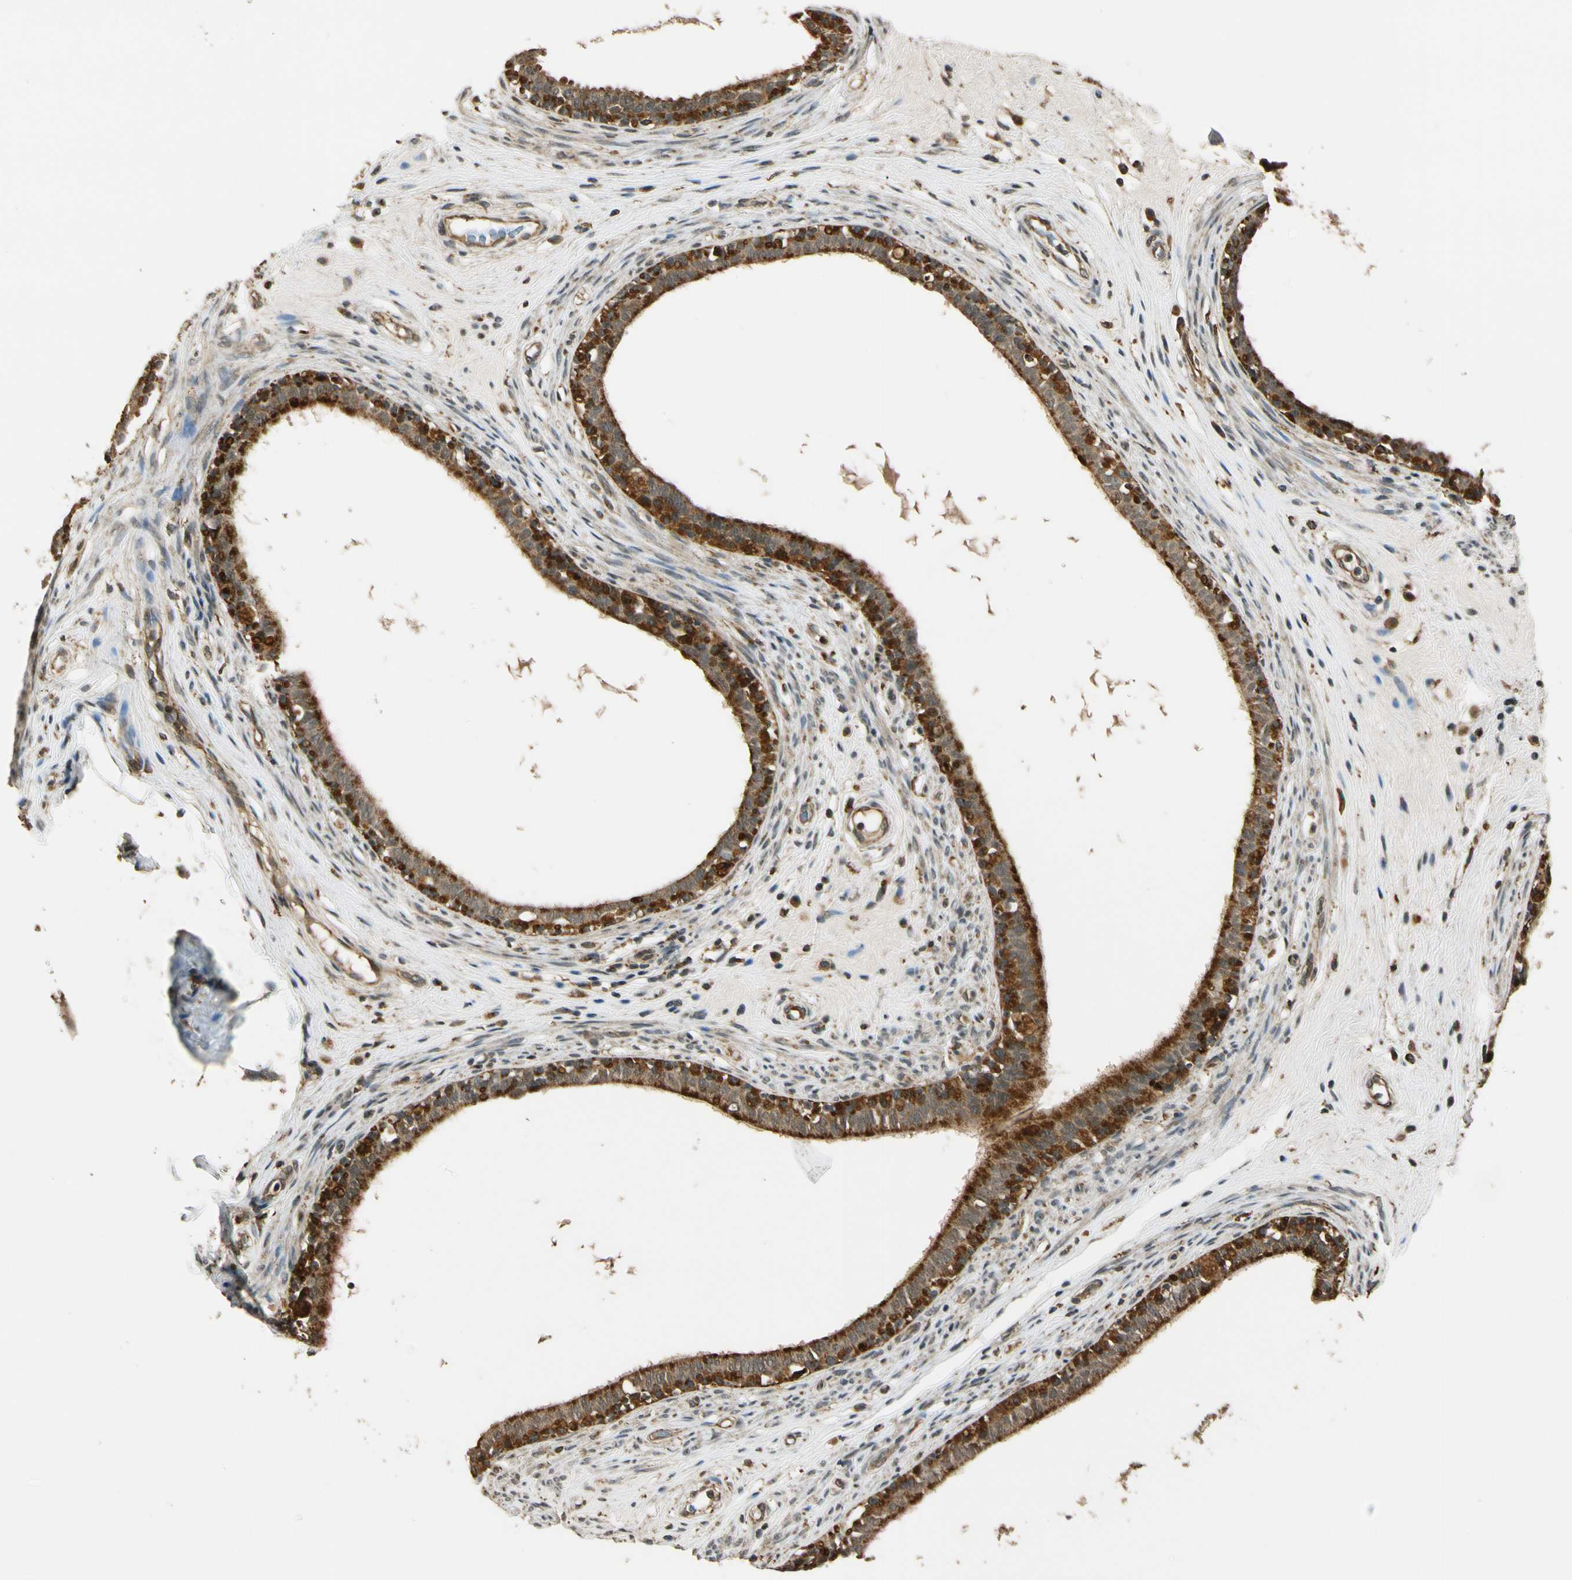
{"staining": {"intensity": "strong", "quantity": ">75%", "location": "cytoplasmic/membranous"}, "tissue": "epididymis", "cell_type": "Glandular cells", "image_type": "normal", "snomed": [{"axis": "morphology", "description": "Normal tissue, NOS"}, {"axis": "morphology", "description": "Inflammation, NOS"}, {"axis": "topography", "description": "Epididymis"}], "caption": "IHC micrograph of unremarkable epididymis stained for a protein (brown), which displays high levels of strong cytoplasmic/membranous staining in about >75% of glandular cells.", "gene": "LAMTOR1", "patient": {"sex": "male", "age": 84}}